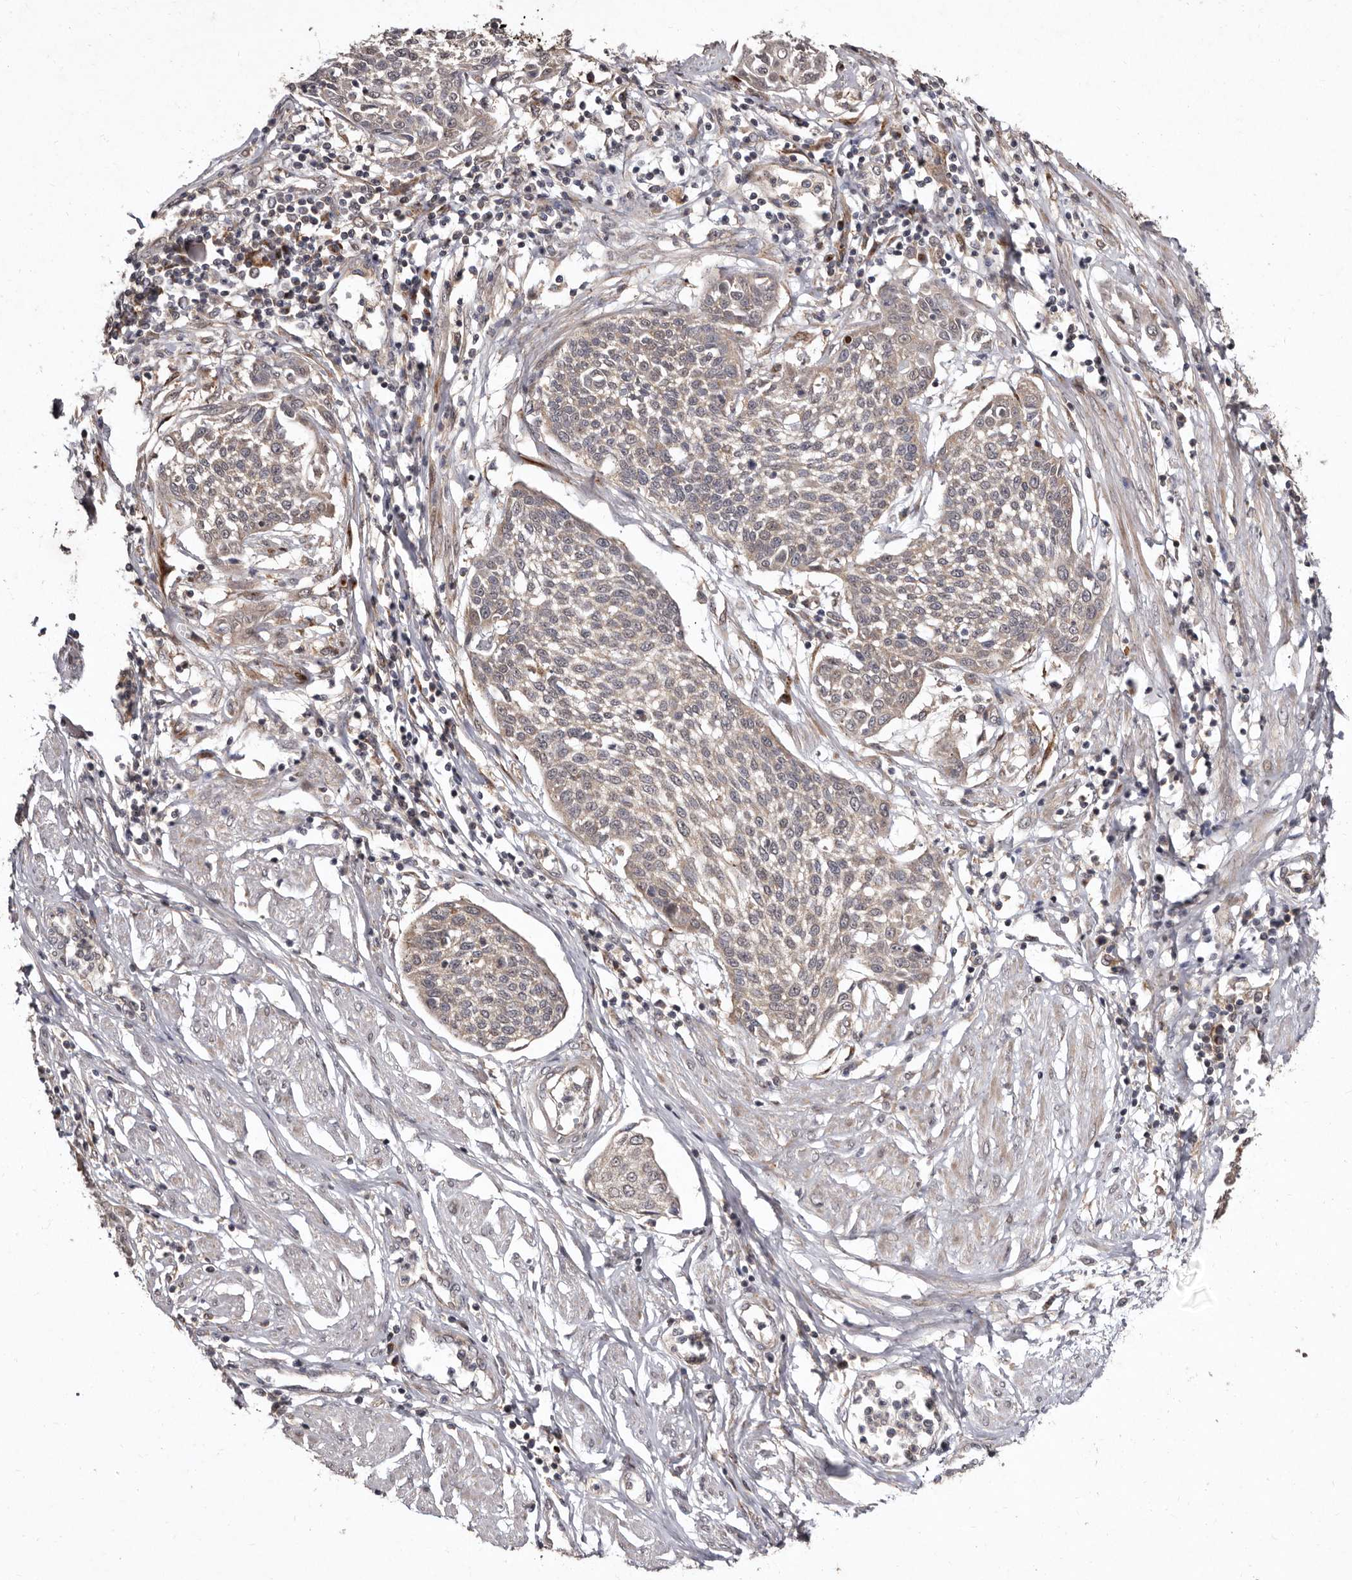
{"staining": {"intensity": "negative", "quantity": "none", "location": "none"}, "tissue": "cervical cancer", "cell_type": "Tumor cells", "image_type": "cancer", "snomed": [{"axis": "morphology", "description": "Squamous cell carcinoma, NOS"}, {"axis": "topography", "description": "Cervix"}], "caption": "Cervical cancer (squamous cell carcinoma) stained for a protein using immunohistochemistry (IHC) exhibits no positivity tumor cells.", "gene": "FLAD1", "patient": {"sex": "female", "age": 34}}